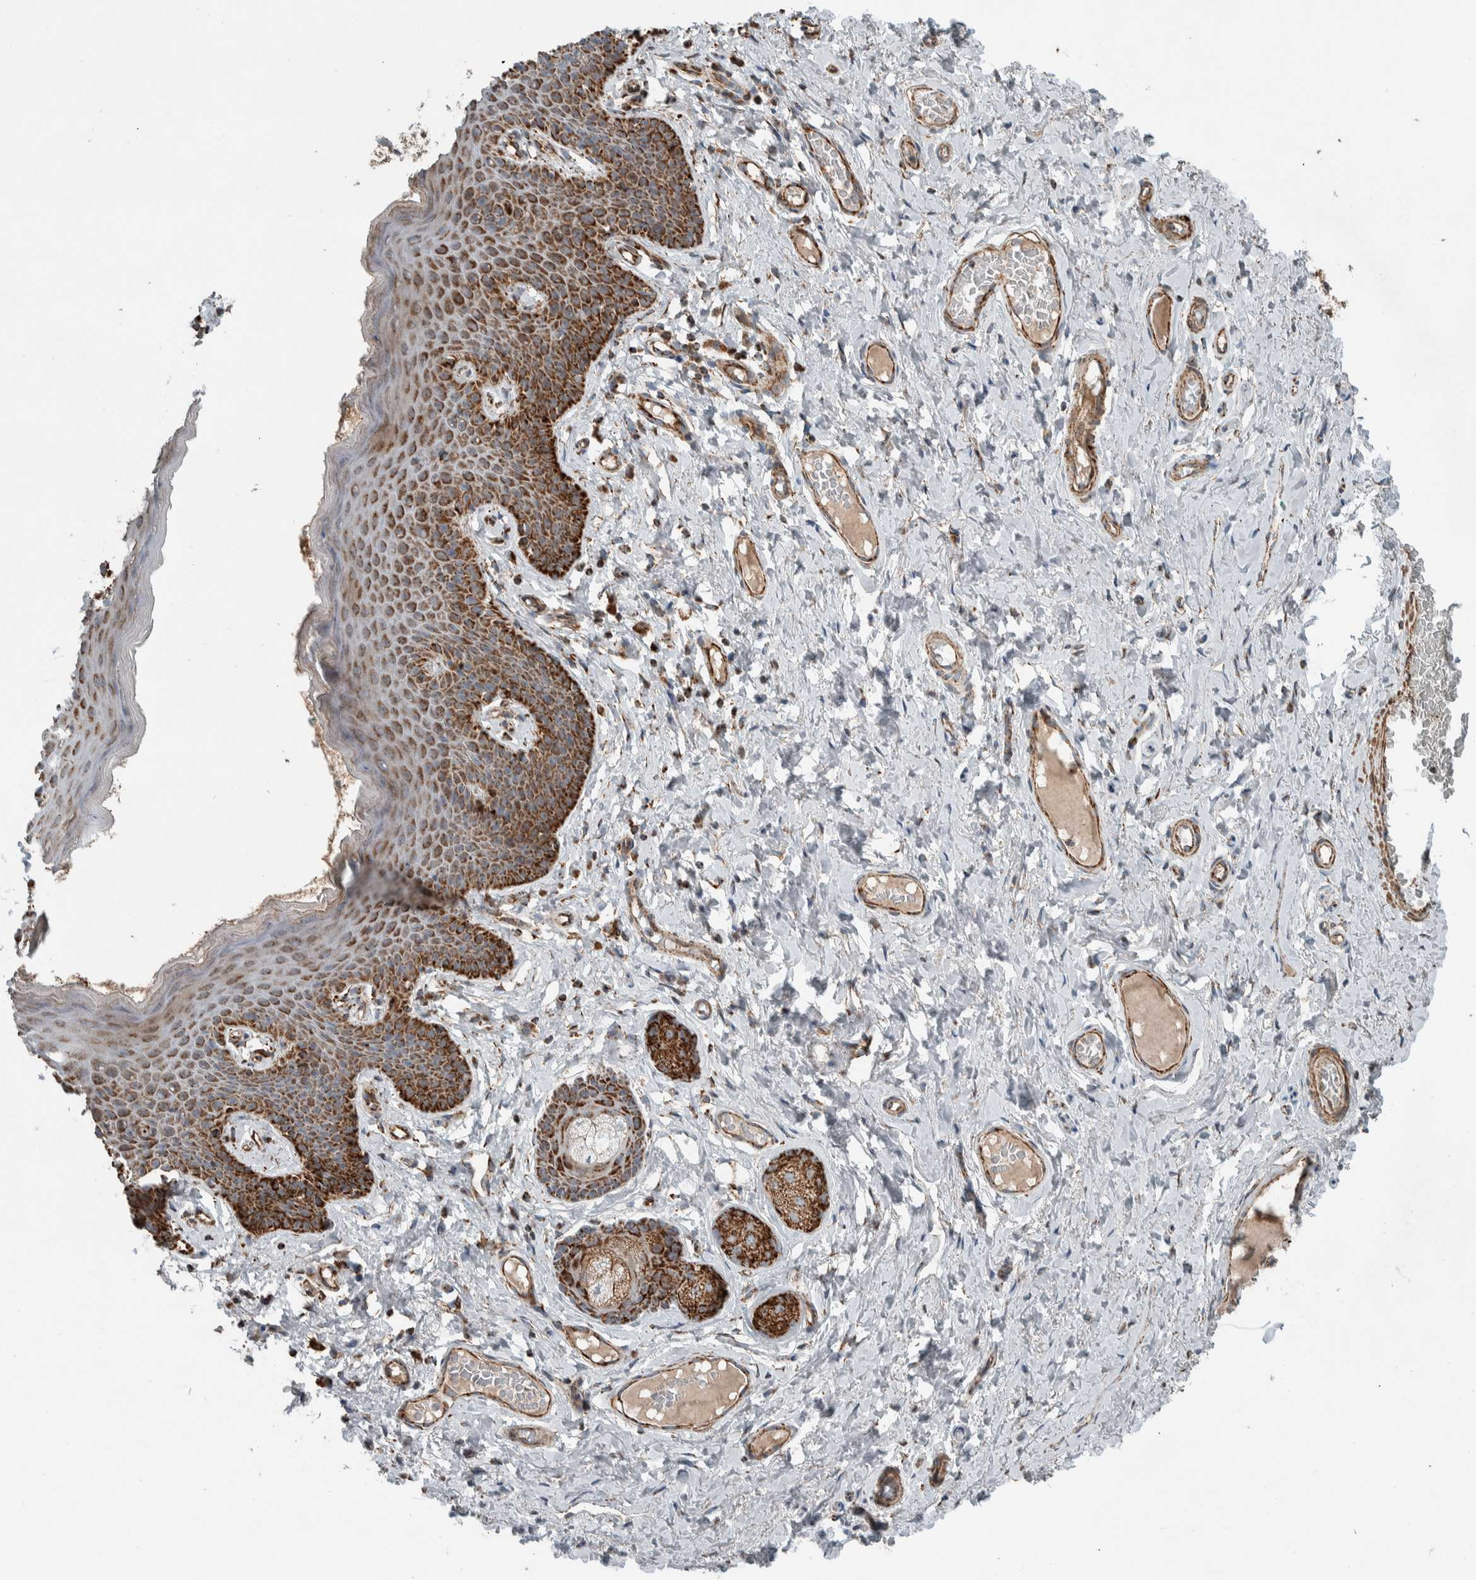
{"staining": {"intensity": "strong", "quantity": ">75%", "location": "cytoplasmic/membranous"}, "tissue": "skin", "cell_type": "Epidermal cells", "image_type": "normal", "snomed": [{"axis": "morphology", "description": "Normal tissue, NOS"}, {"axis": "topography", "description": "Vulva"}], "caption": "High-magnification brightfield microscopy of benign skin stained with DAB (3,3'-diaminobenzidine) (brown) and counterstained with hematoxylin (blue). epidermal cells exhibit strong cytoplasmic/membranous positivity is identified in about>75% of cells.", "gene": "CNTROB", "patient": {"sex": "female", "age": 66}}